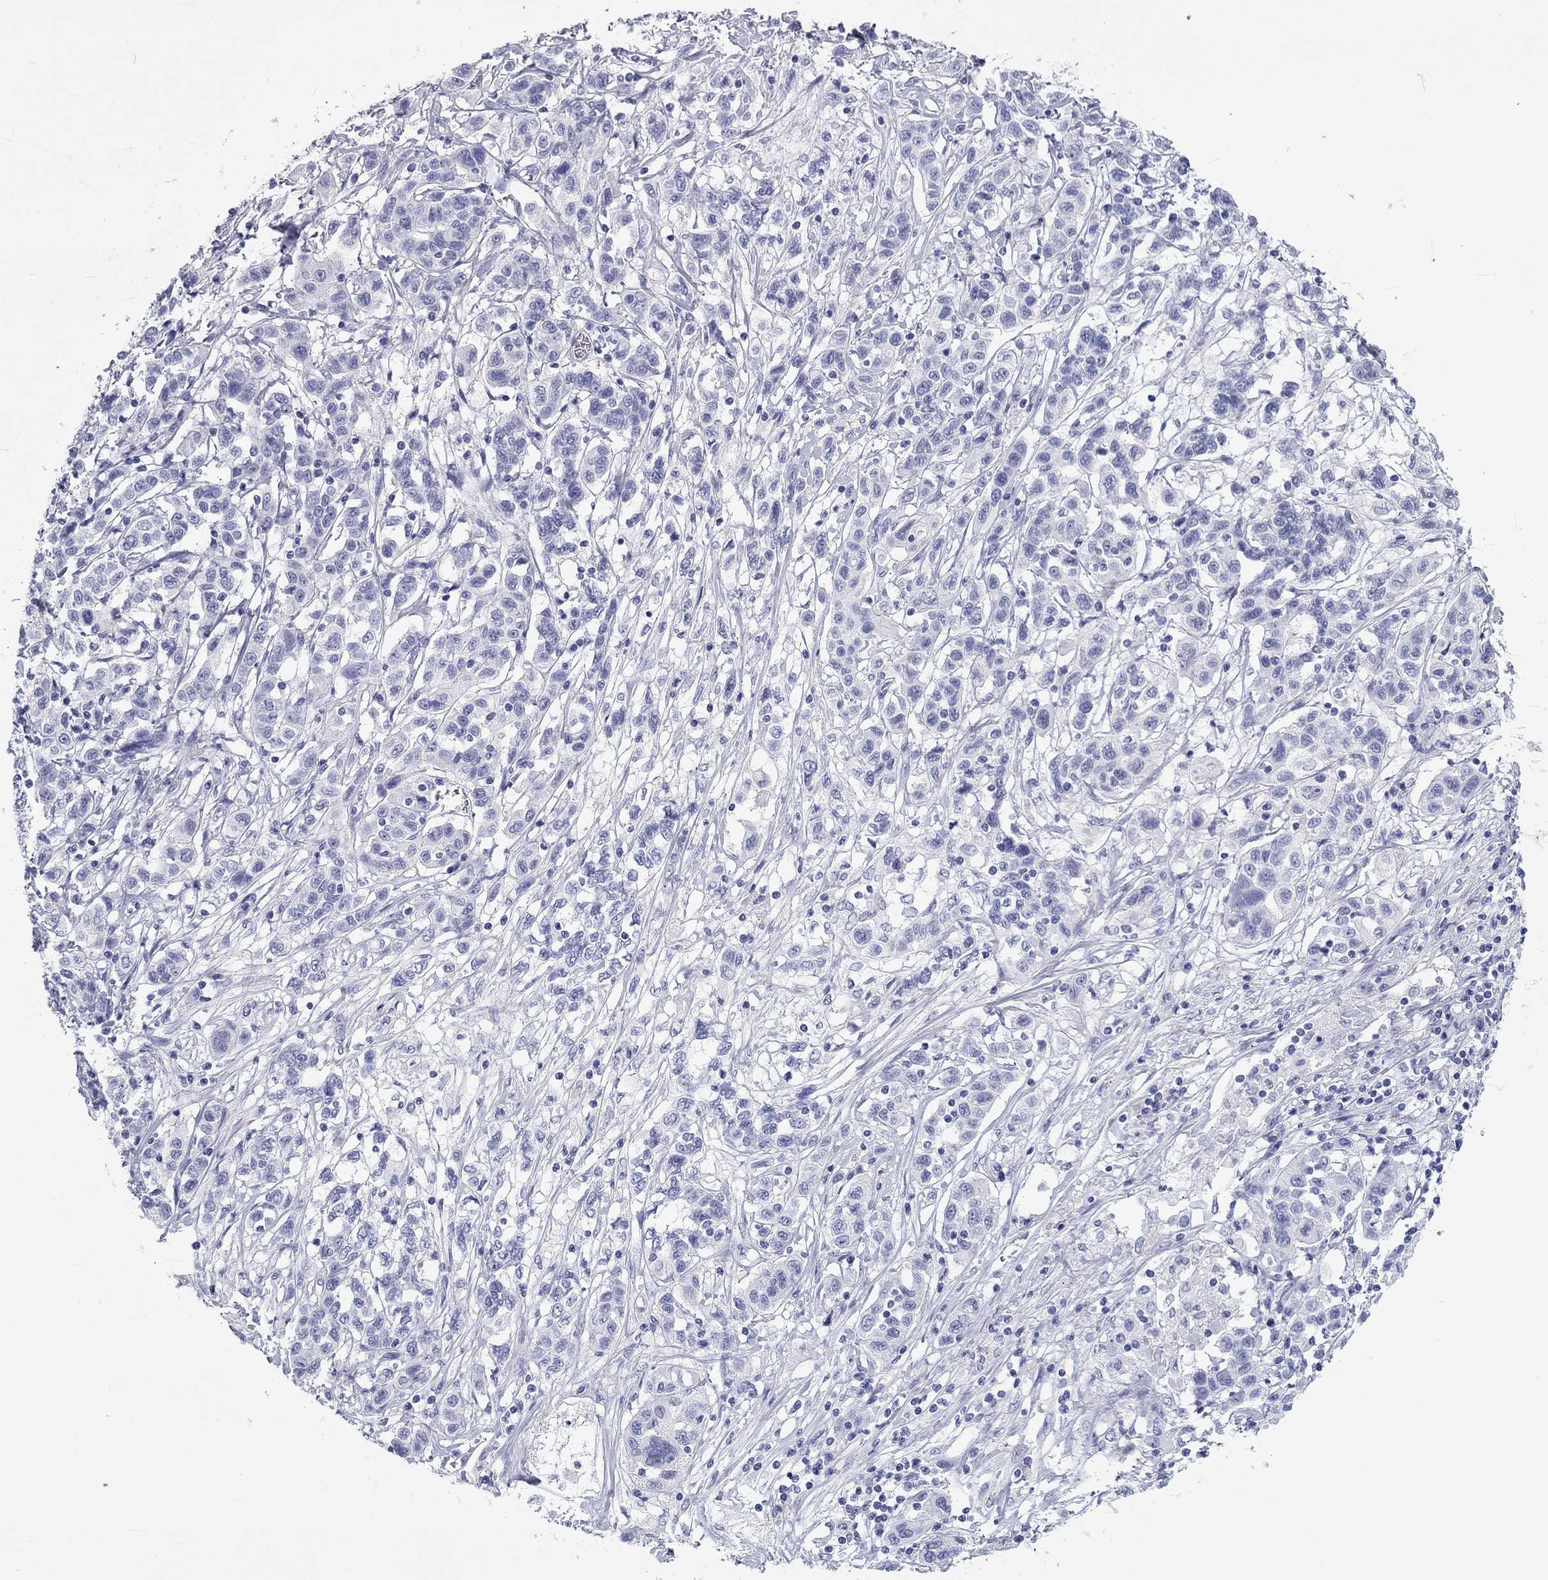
{"staining": {"intensity": "negative", "quantity": "none", "location": "none"}, "tissue": "liver cancer", "cell_type": "Tumor cells", "image_type": "cancer", "snomed": [{"axis": "morphology", "description": "Adenocarcinoma, NOS"}, {"axis": "morphology", "description": "Cholangiocarcinoma"}, {"axis": "topography", "description": "Liver"}], "caption": "DAB immunohistochemical staining of liver cancer exhibits no significant positivity in tumor cells.", "gene": "DNALI1", "patient": {"sex": "male", "age": 64}}